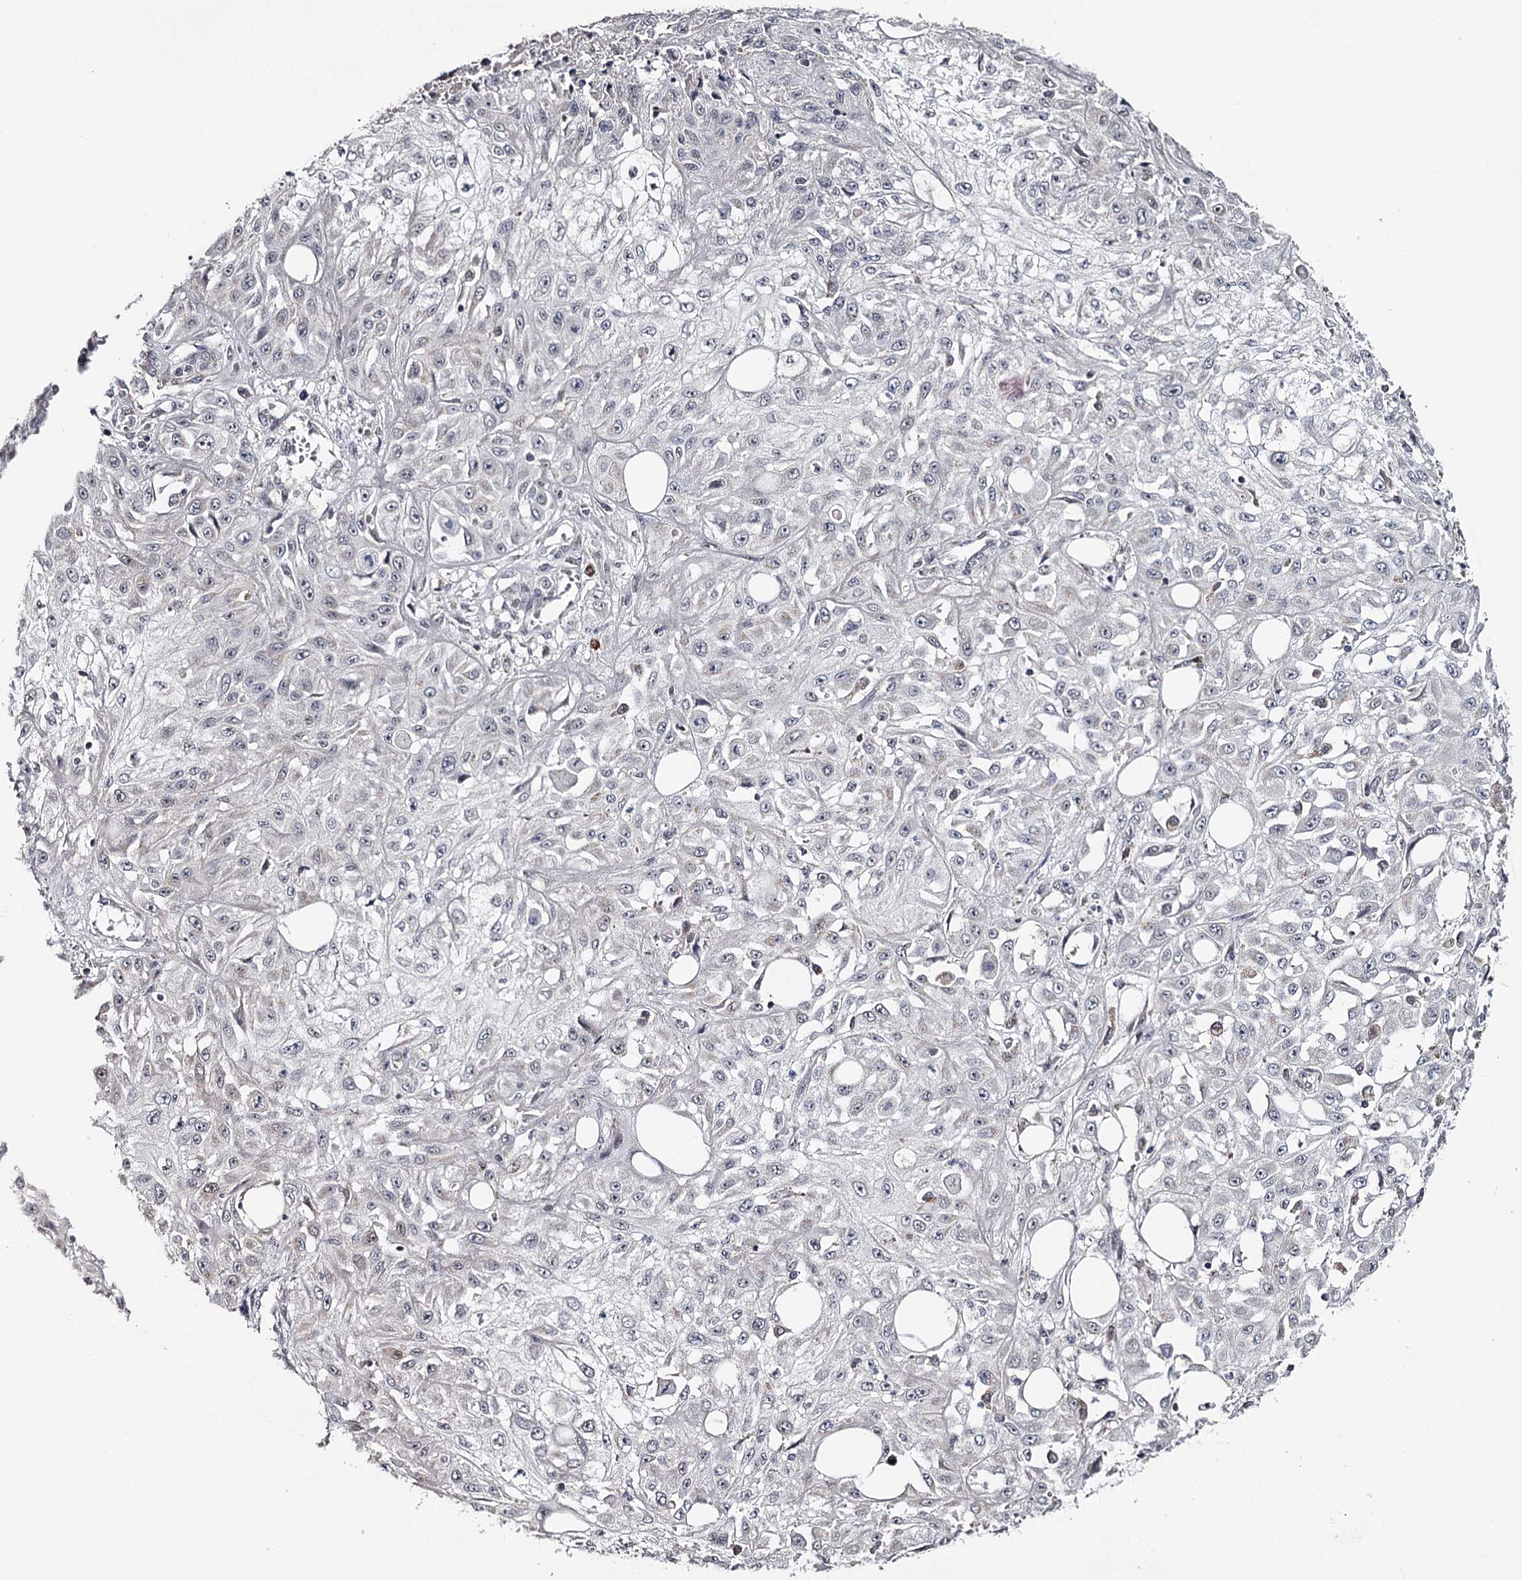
{"staining": {"intensity": "negative", "quantity": "none", "location": "none"}, "tissue": "skin cancer", "cell_type": "Tumor cells", "image_type": "cancer", "snomed": [{"axis": "morphology", "description": "Squamous cell carcinoma, NOS"}, {"axis": "morphology", "description": "Squamous cell carcinoma, metastatic, NOS"}, {"axis": "topography", "description": "Skin"}, {"axis": "topography", "description": "Lymph node"}], "caption": "Image shows no protein staining in tumor cells of squamous cell carcinoma (skin) tissue.", "gene": "GTSF1", "patient": {"sex": "male", "age": 75}}